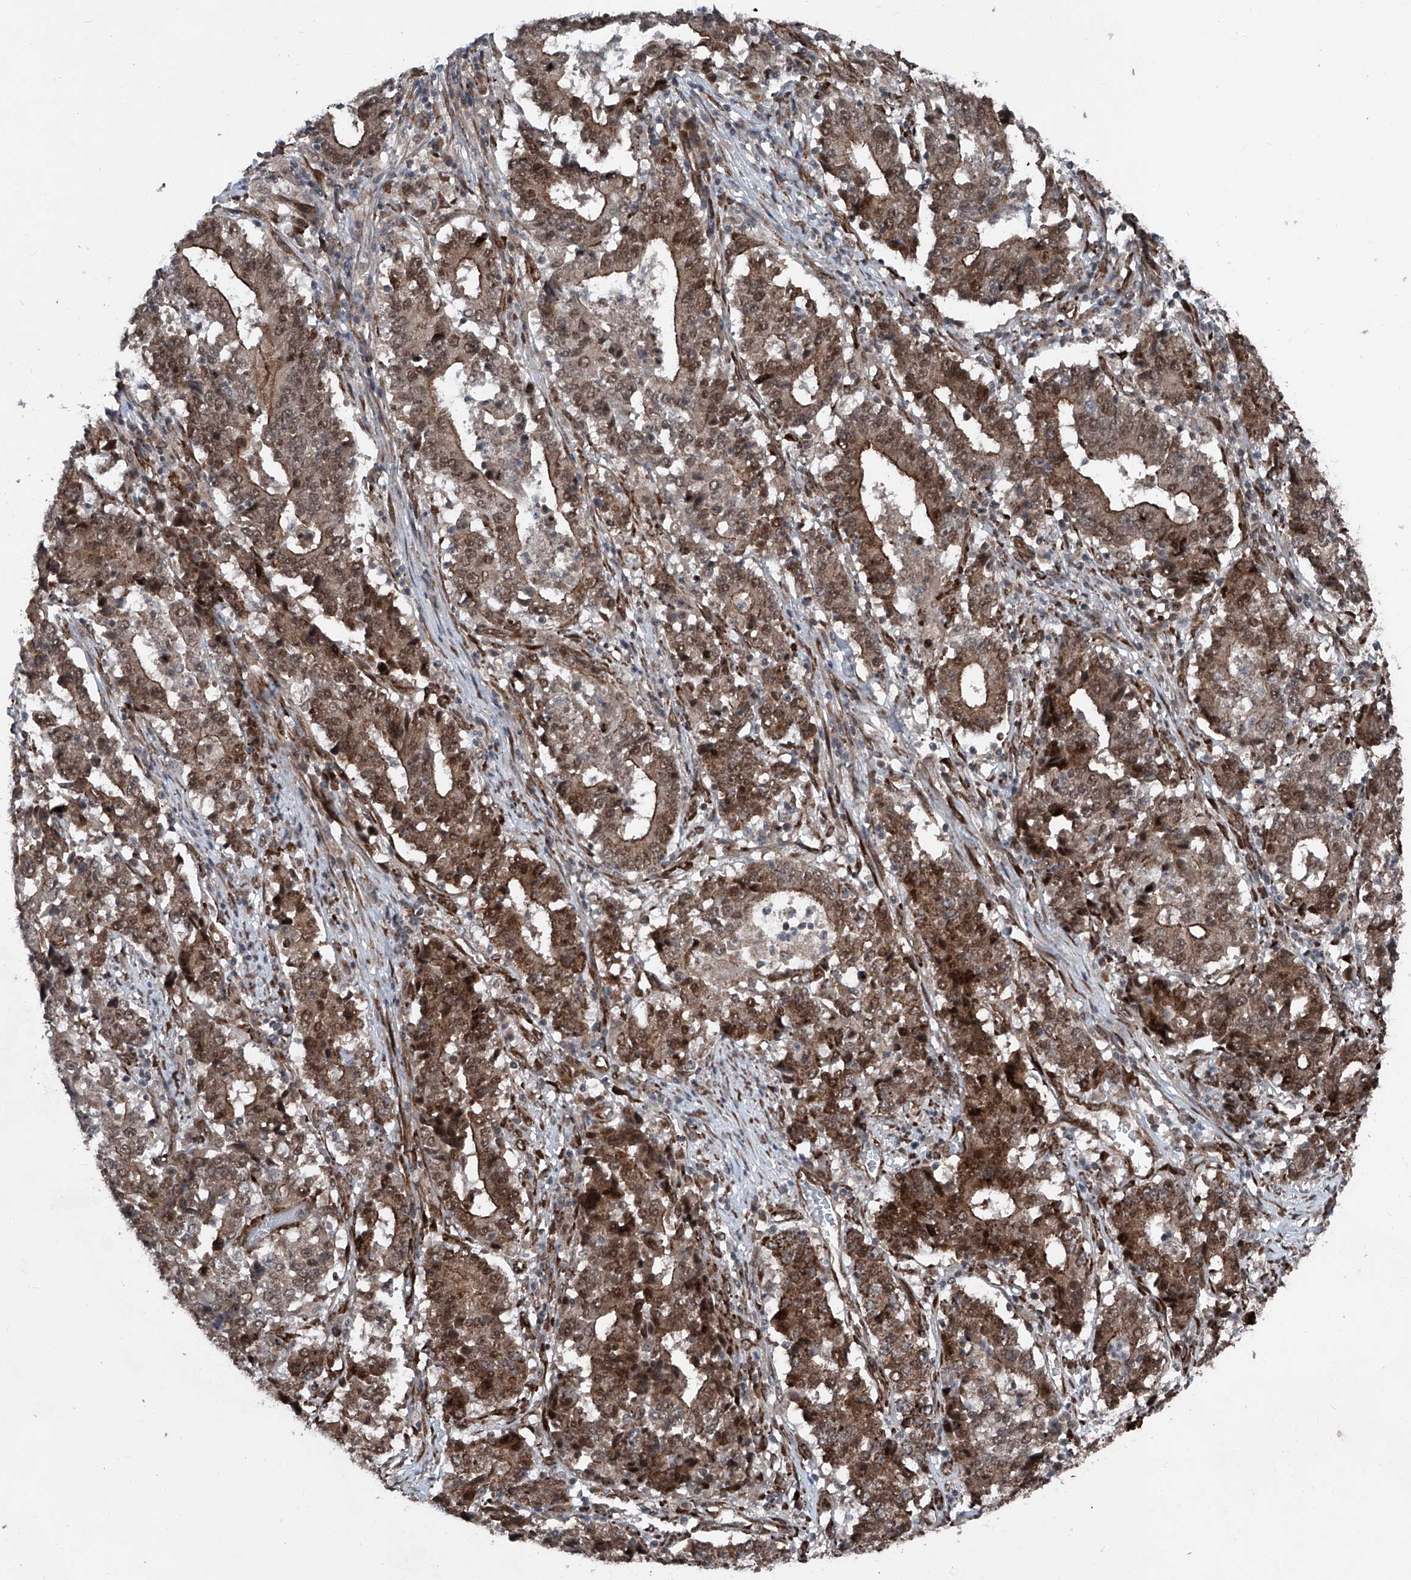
{"staining": {"intensity": "moderate", "quantity": ">75%", "location": "cytoplasmic/membranous,nuclear"}, "tissue": "stomach cancer", "cell_type": "Tumor cells", "image_type": "cancer", "snomed": [{"axis": "morphology", "description": "Adenocarcinoma, NOS"}, {"axis": "topography", "description": "Stomach"}], "caption": "Immunohistochemistry (DAB (3,3'-diaminobenzidine)) staining of adenocarcinoma (stomach) demonstrates moderate cytoplasmic/membranous and nuclear protein positivity in approximately >75% of tumor cells.", "gene": "COA7", "patient": {"sex": "male", "age": 59}}